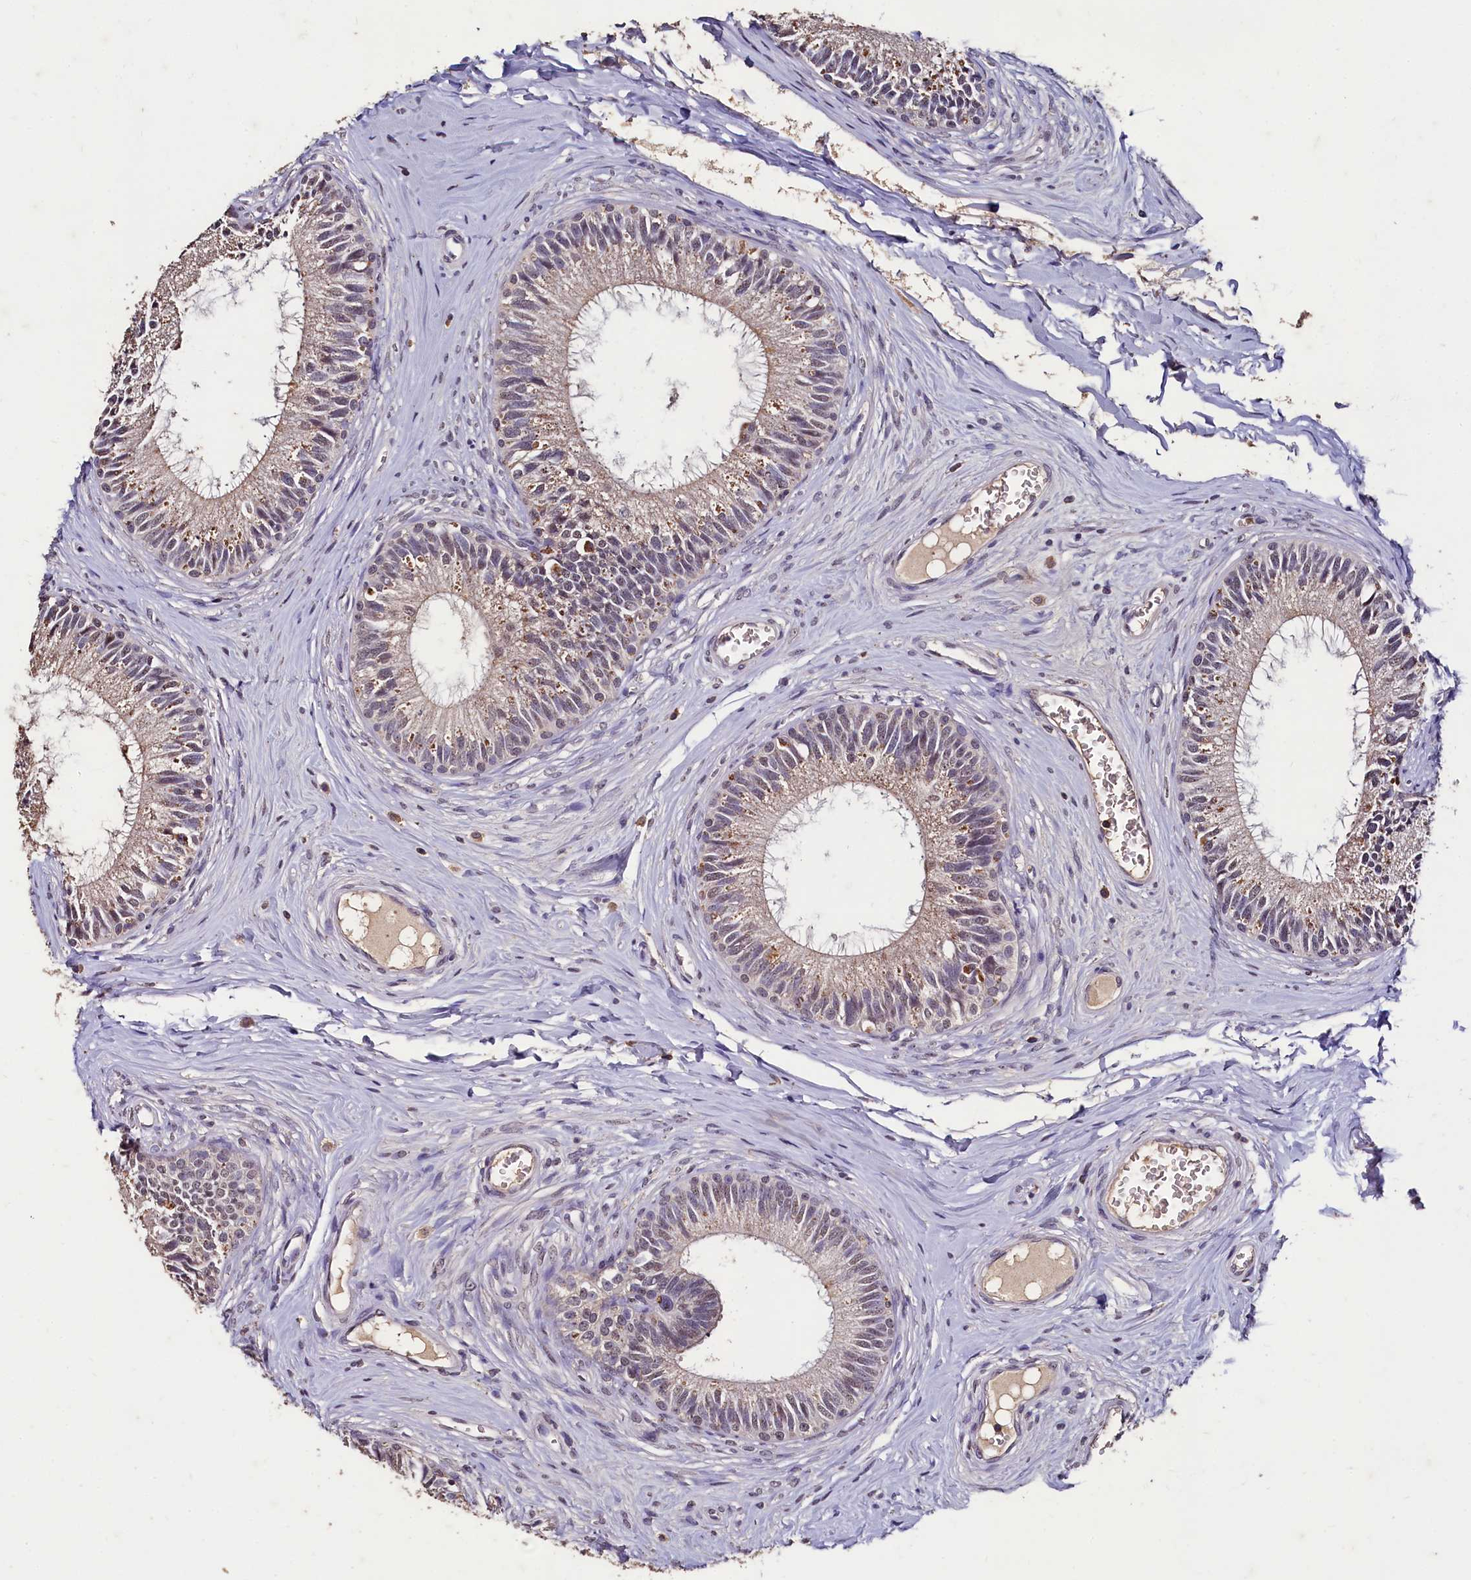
{"staining": {"intensity": "weak", "quantity": "25%-75%", "location": "cytoplasmic/membranous"}, "tissue": "epididymis", "cell_type": "Glandular cells", "image_type": "normal", "snomed": [{"axis": "morphology", "description": "Normal tissue, NOS"}, {"axis": "topography", "description": "Epididymis"}], "caption": "Immunohistochemistry (IHC) photomicrograph of normal human epididymis stained for a protein (brown), which exhibits low levels of weak cytoplasmic/membranous positivity in about 25%-75% of glandular cells.", "gene": "CSTPP1", "patient": {"sex": "male", "age": 33}}